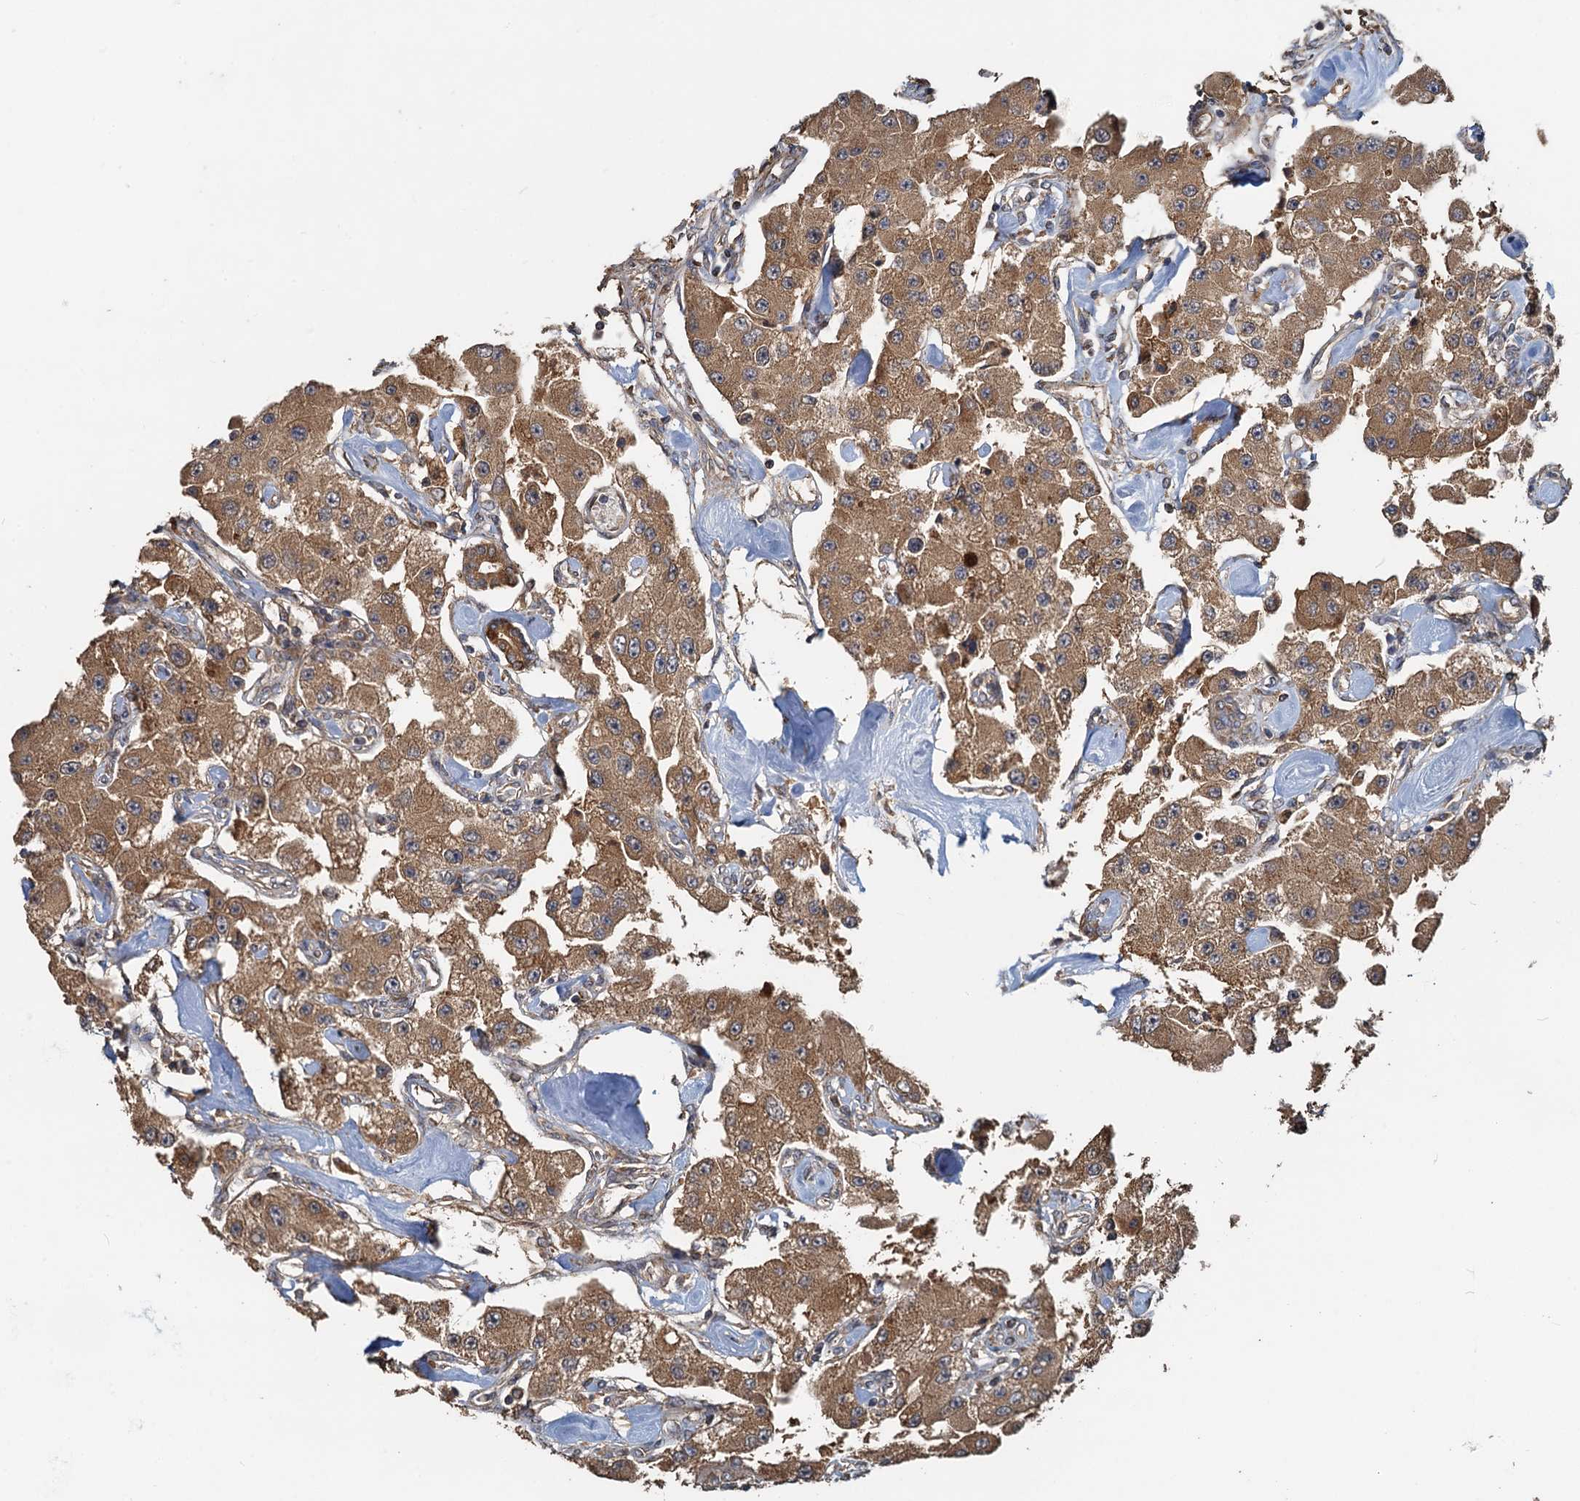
{"staining": {"intensity": "moderate", "quantity": ">75%", "location": "cytoplasmic/membranous"}, "tissue": "carcinoid", "cell_type": "Tumor cells", "image_type": "cancer", "snomed": [{"axis": "morphology", "description": "Carcinoid, malignant, NOS"}, {"axis": "topography", "description": "Pancreas"}], "caption": "A high-resolution image shows immunohistochemistry staining of carcinoid (malignant), which reveals moderate cytoplasmic/membranous positivity in about >75% of tumor cells. (brown staining indicates protein expression, while blue staining denotes nuclei).", "gene": "HYI", "patient": {"sex": "male", "age": 41}}